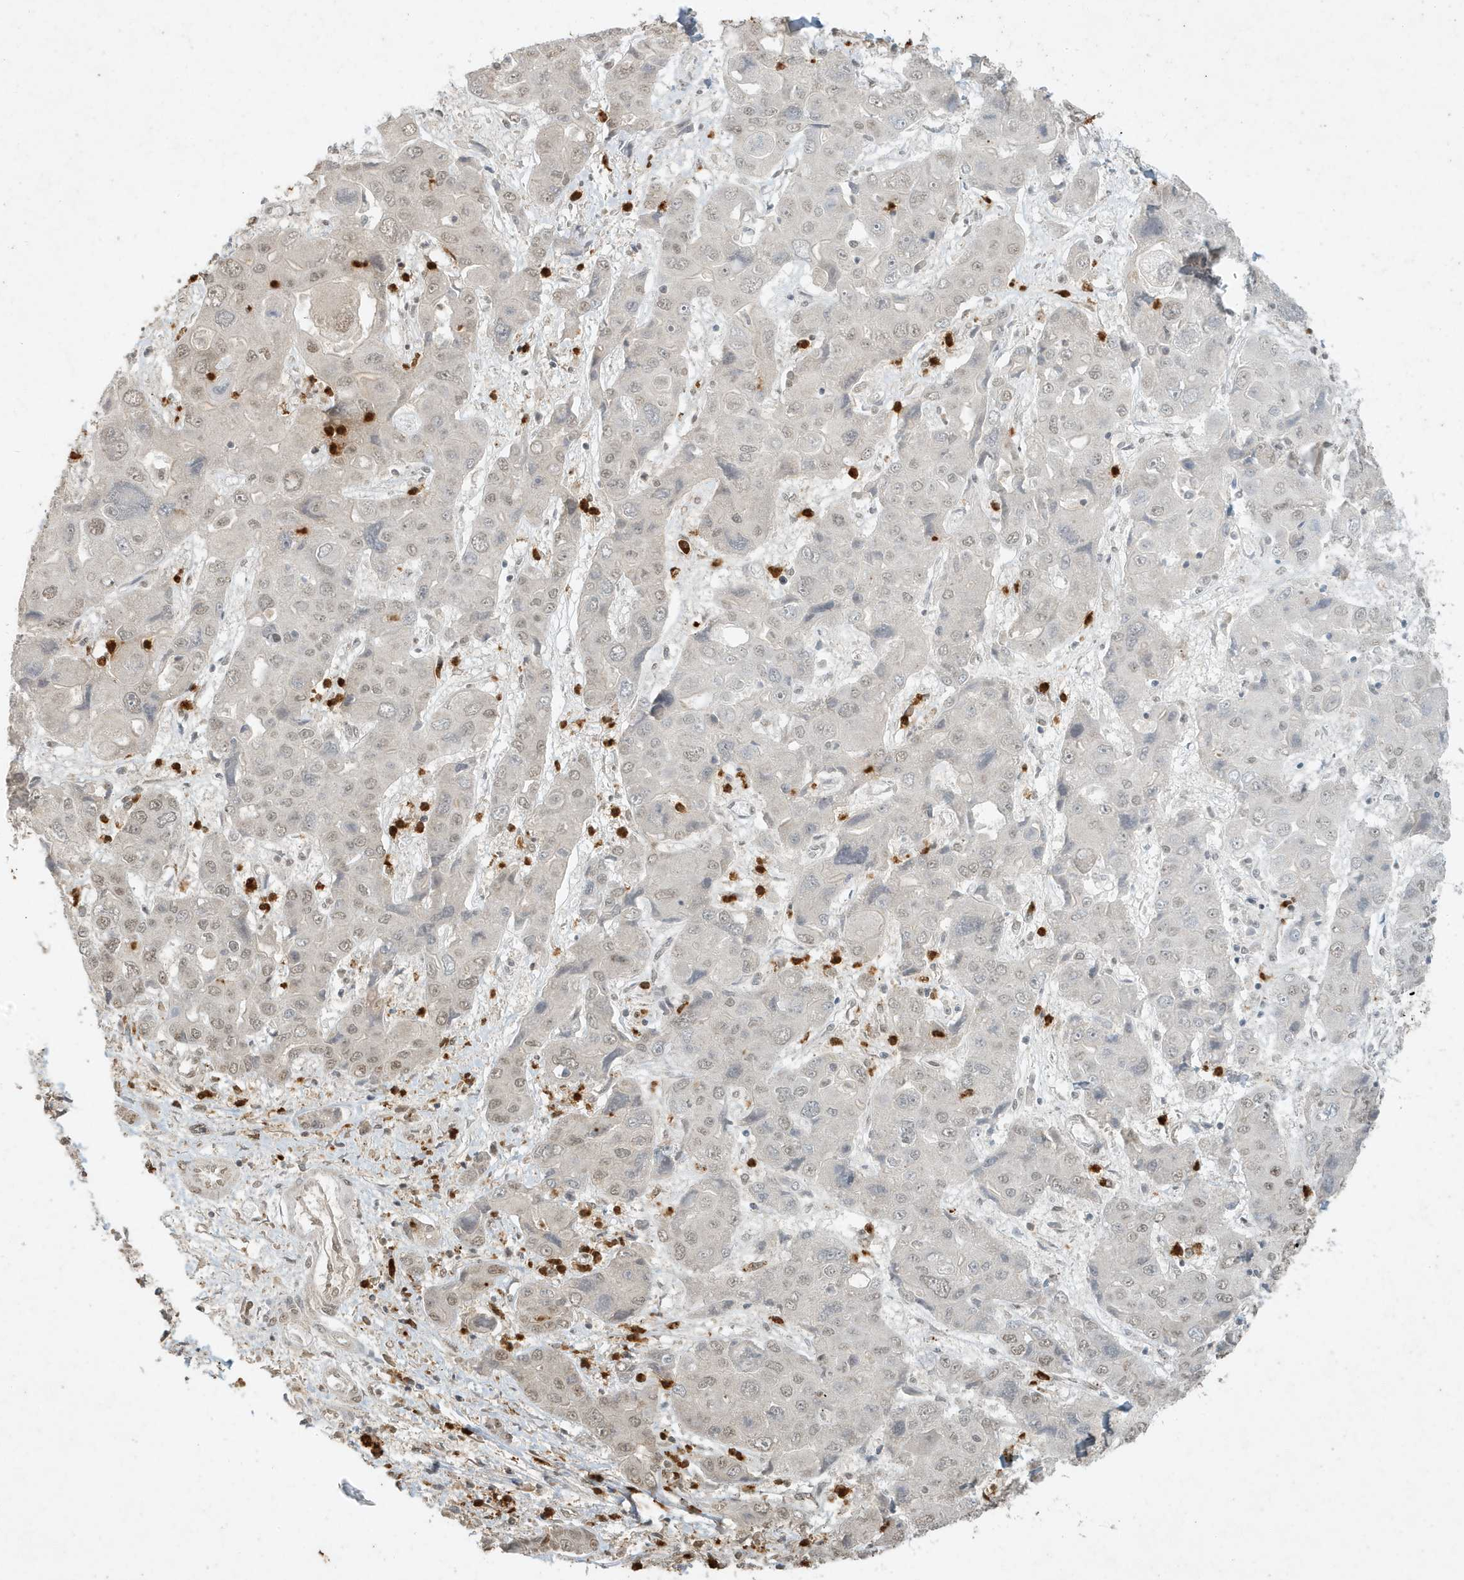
{"staining": {"intensity": "weak", "quantity": "<25%", "location": "nuclear"}, "tissue": "liver cancer", "cell_type": "Tumor cells", "image_type": "cancer", "snomed": [{"axis": "morphology", "description": "Cholangiocarcinoma"}, {"axis": "topography", "description": "Liver"}], "caption": "Immunohistochemical staining of human cholangiocarcinoma (liver) shows no significant expression in tumor cells. The staining is performed using DAB (3,3'-diaminobenzidine) brown chromogen with nuclei counter-stained in using hematoxylin.", "gene": "DEFA1", "patient": {"sex": "male", "age": 67}}